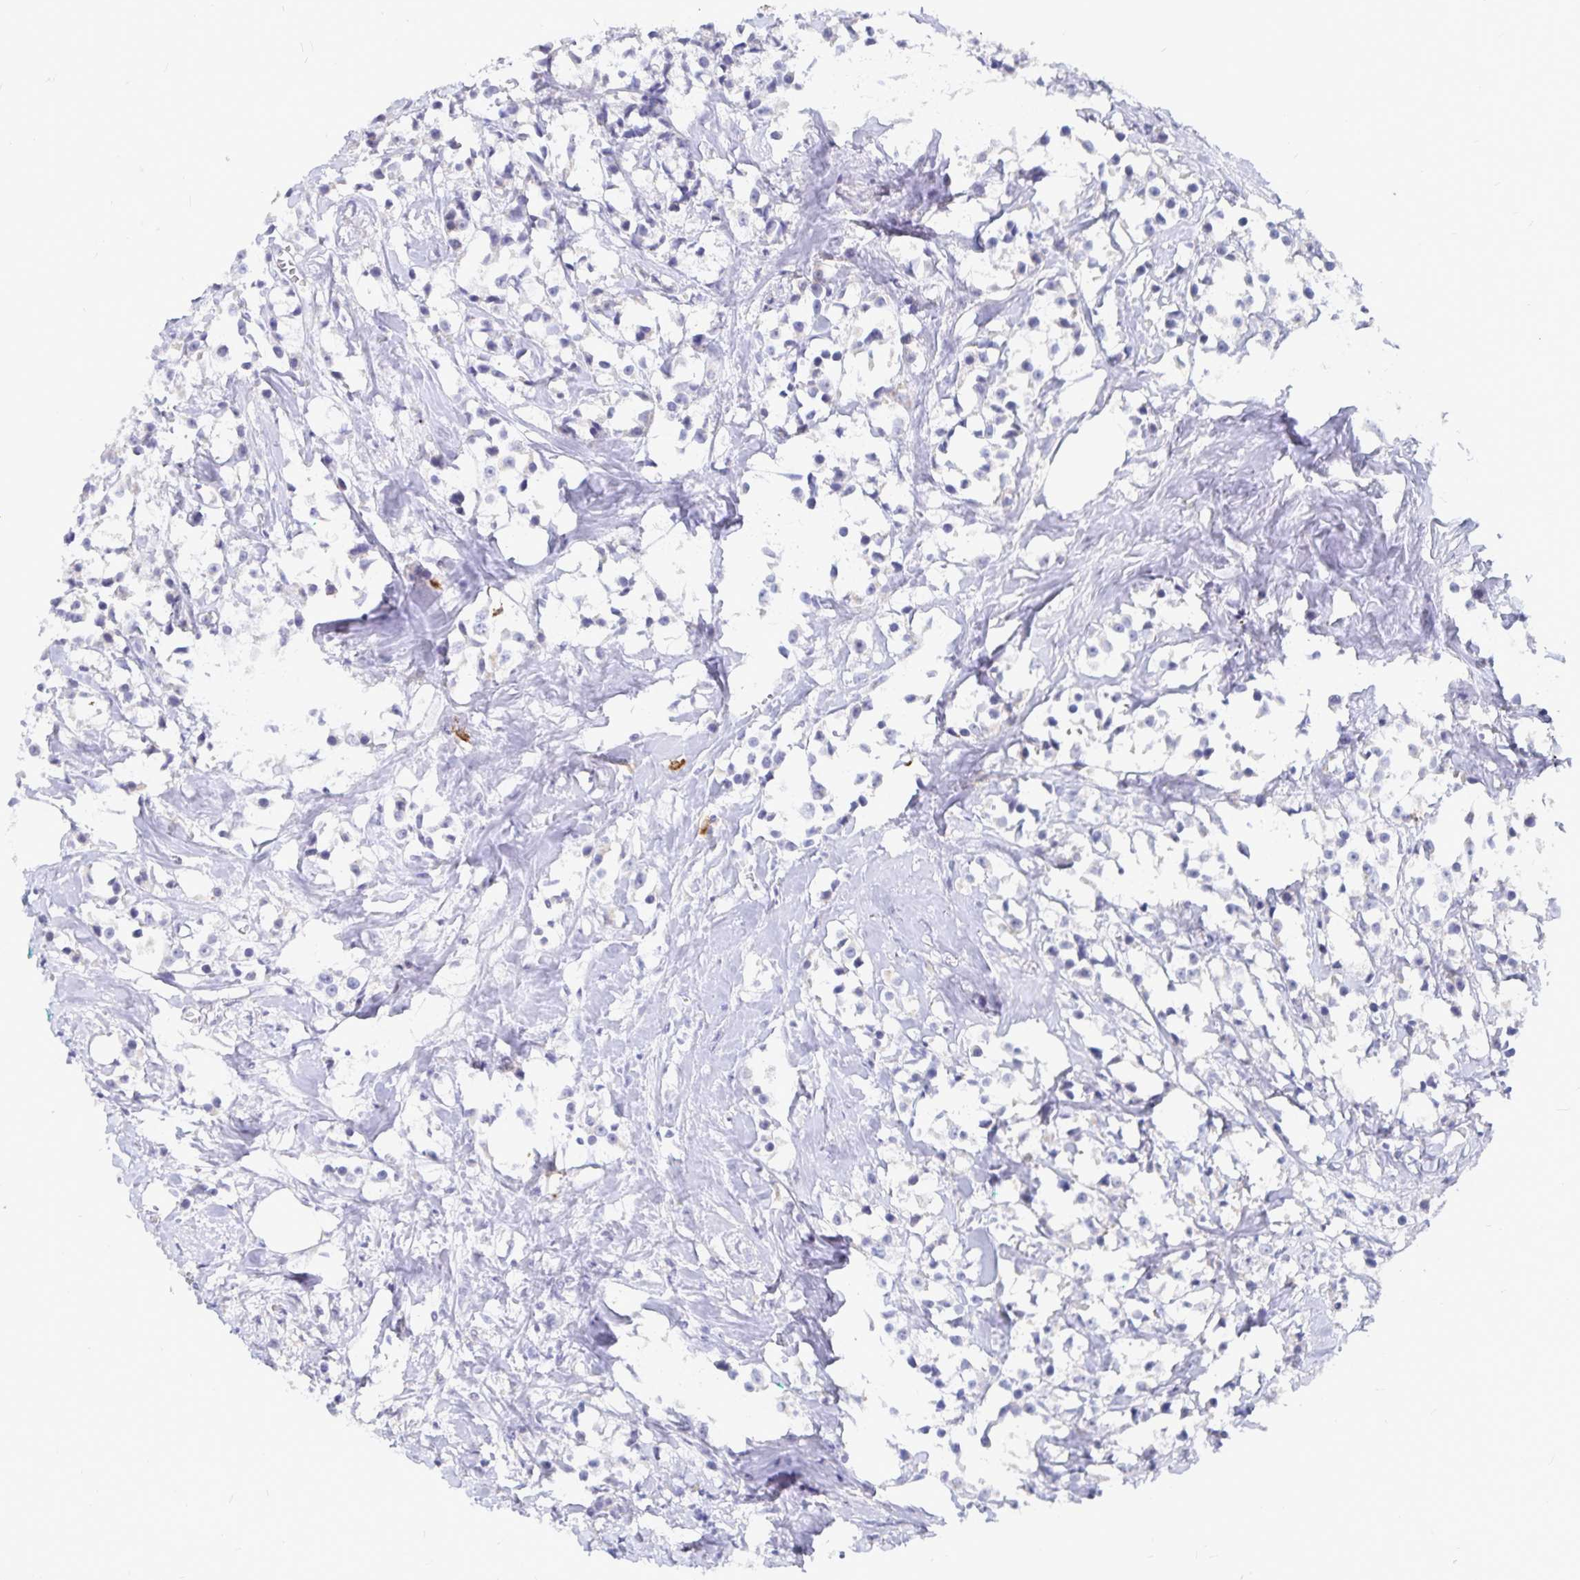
{"staining": {"intensity": "negative", "quantity": "none", "location": "none"}, "tissue": "breast cancer", "cell_type": "Tumor cells", "image_type": "cancer", "snomed": [{"axis": "morphology", "description": "Duct carcinoma"}, {"axis": "topography", "description": "Breast"}], "caption": "The image demonstrates no significant expression in tumor cells of intraductal carcinoma (breast).", "gene": "PKHD1", "patient": {"sex": "female", "age": 80}}